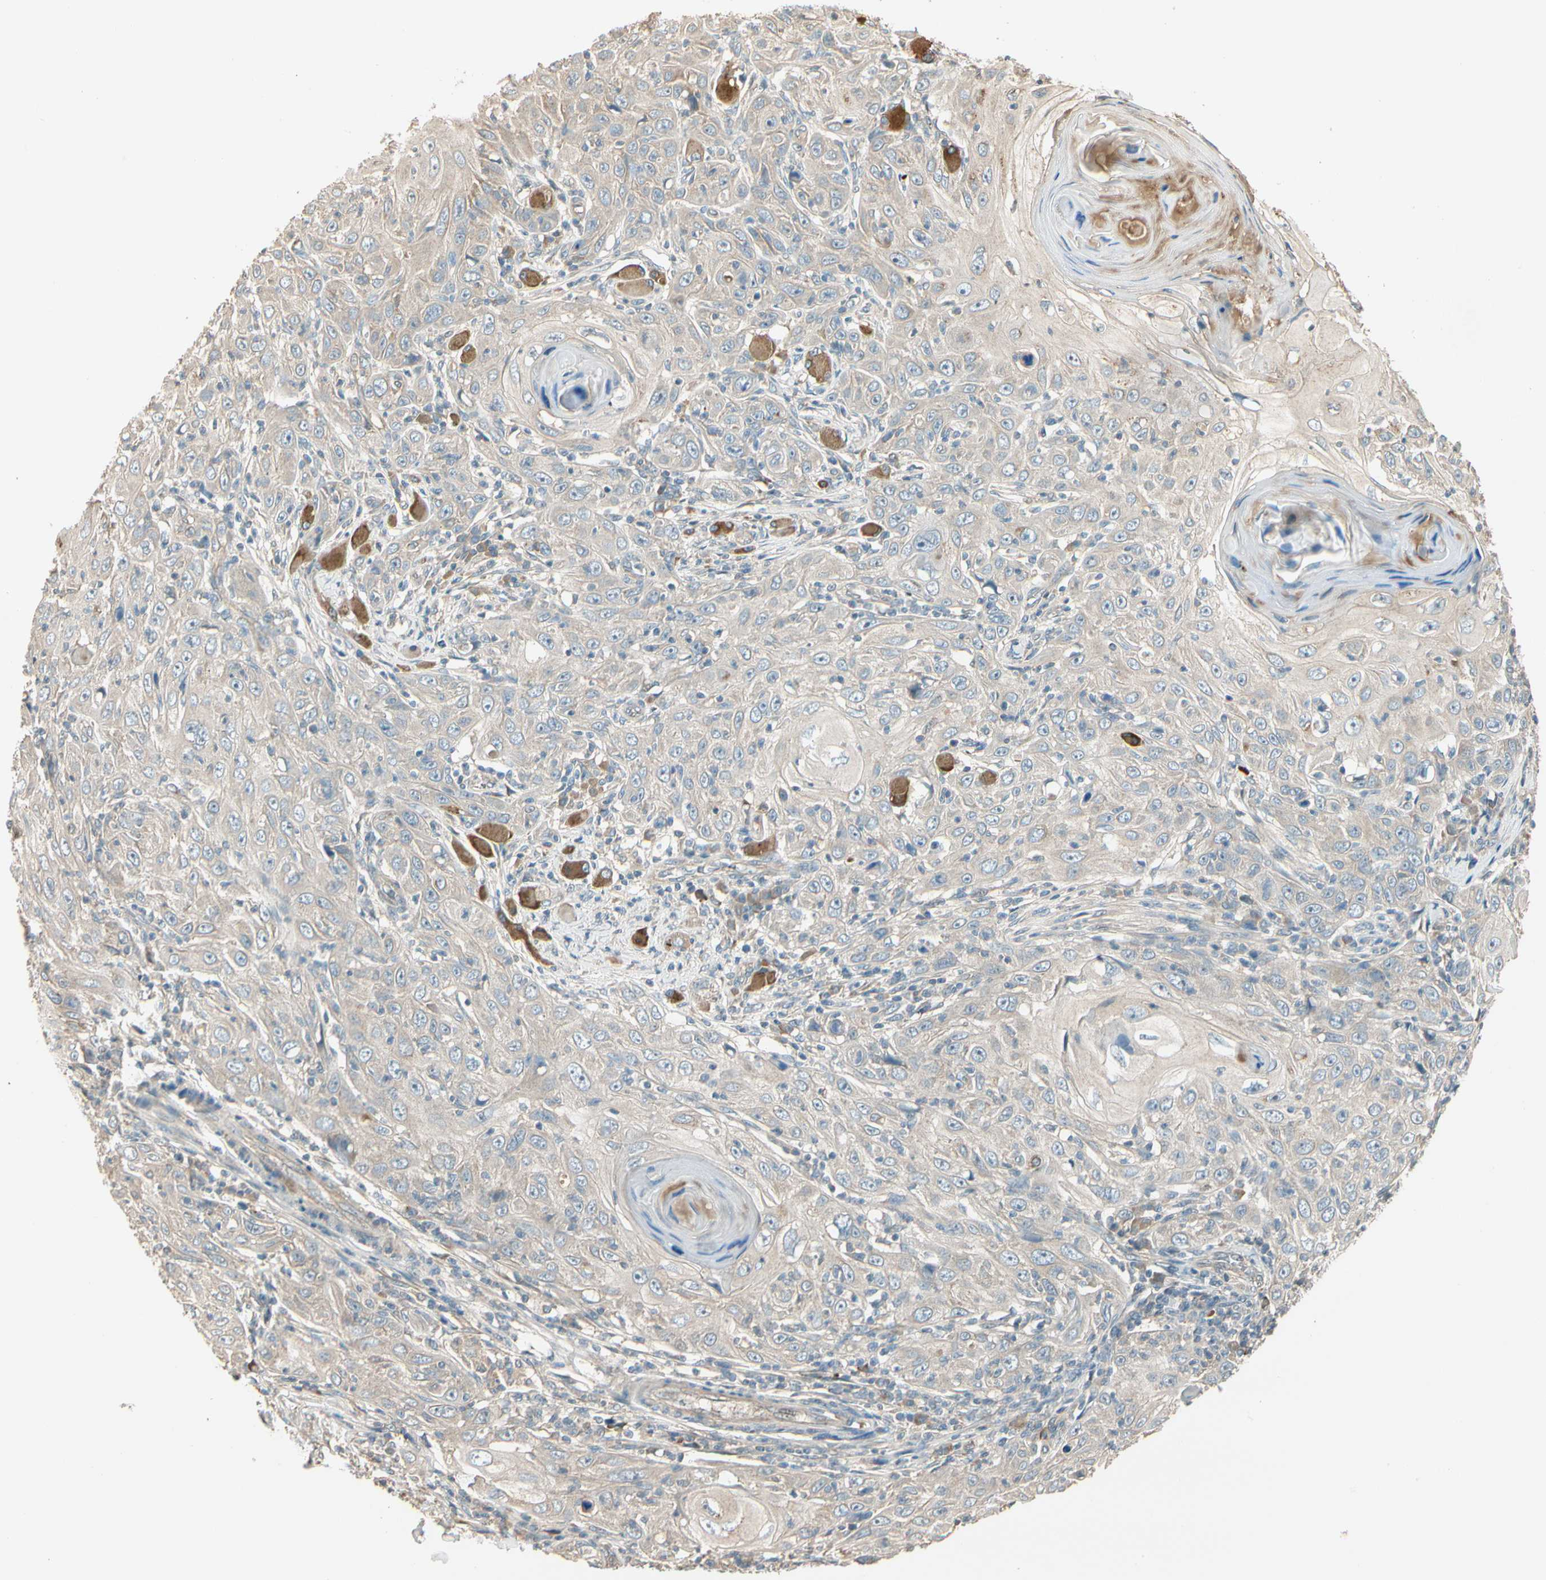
{"staining": {"intensity": "weak", "quantity": ">75%", "location": "cytoplasmic/membranous"}, "tissue": "skin cancer", "cell_type": "Tumor cells", "image_type": "cancer", "snomed": [{"axis": "morphology", "description": "Squamous cell carcinoma, NOS"}, {"axis": "topography", "description": "Skin"}], "caption": "Human squamous cell carcinoma (skin) stained with a brown dye exhibits weak cytoplasmic/membranous positive staining in about >75% of tumor cells.", "gene": "TNFRSF21", "patient": {"sex": "female", "age": 88}}